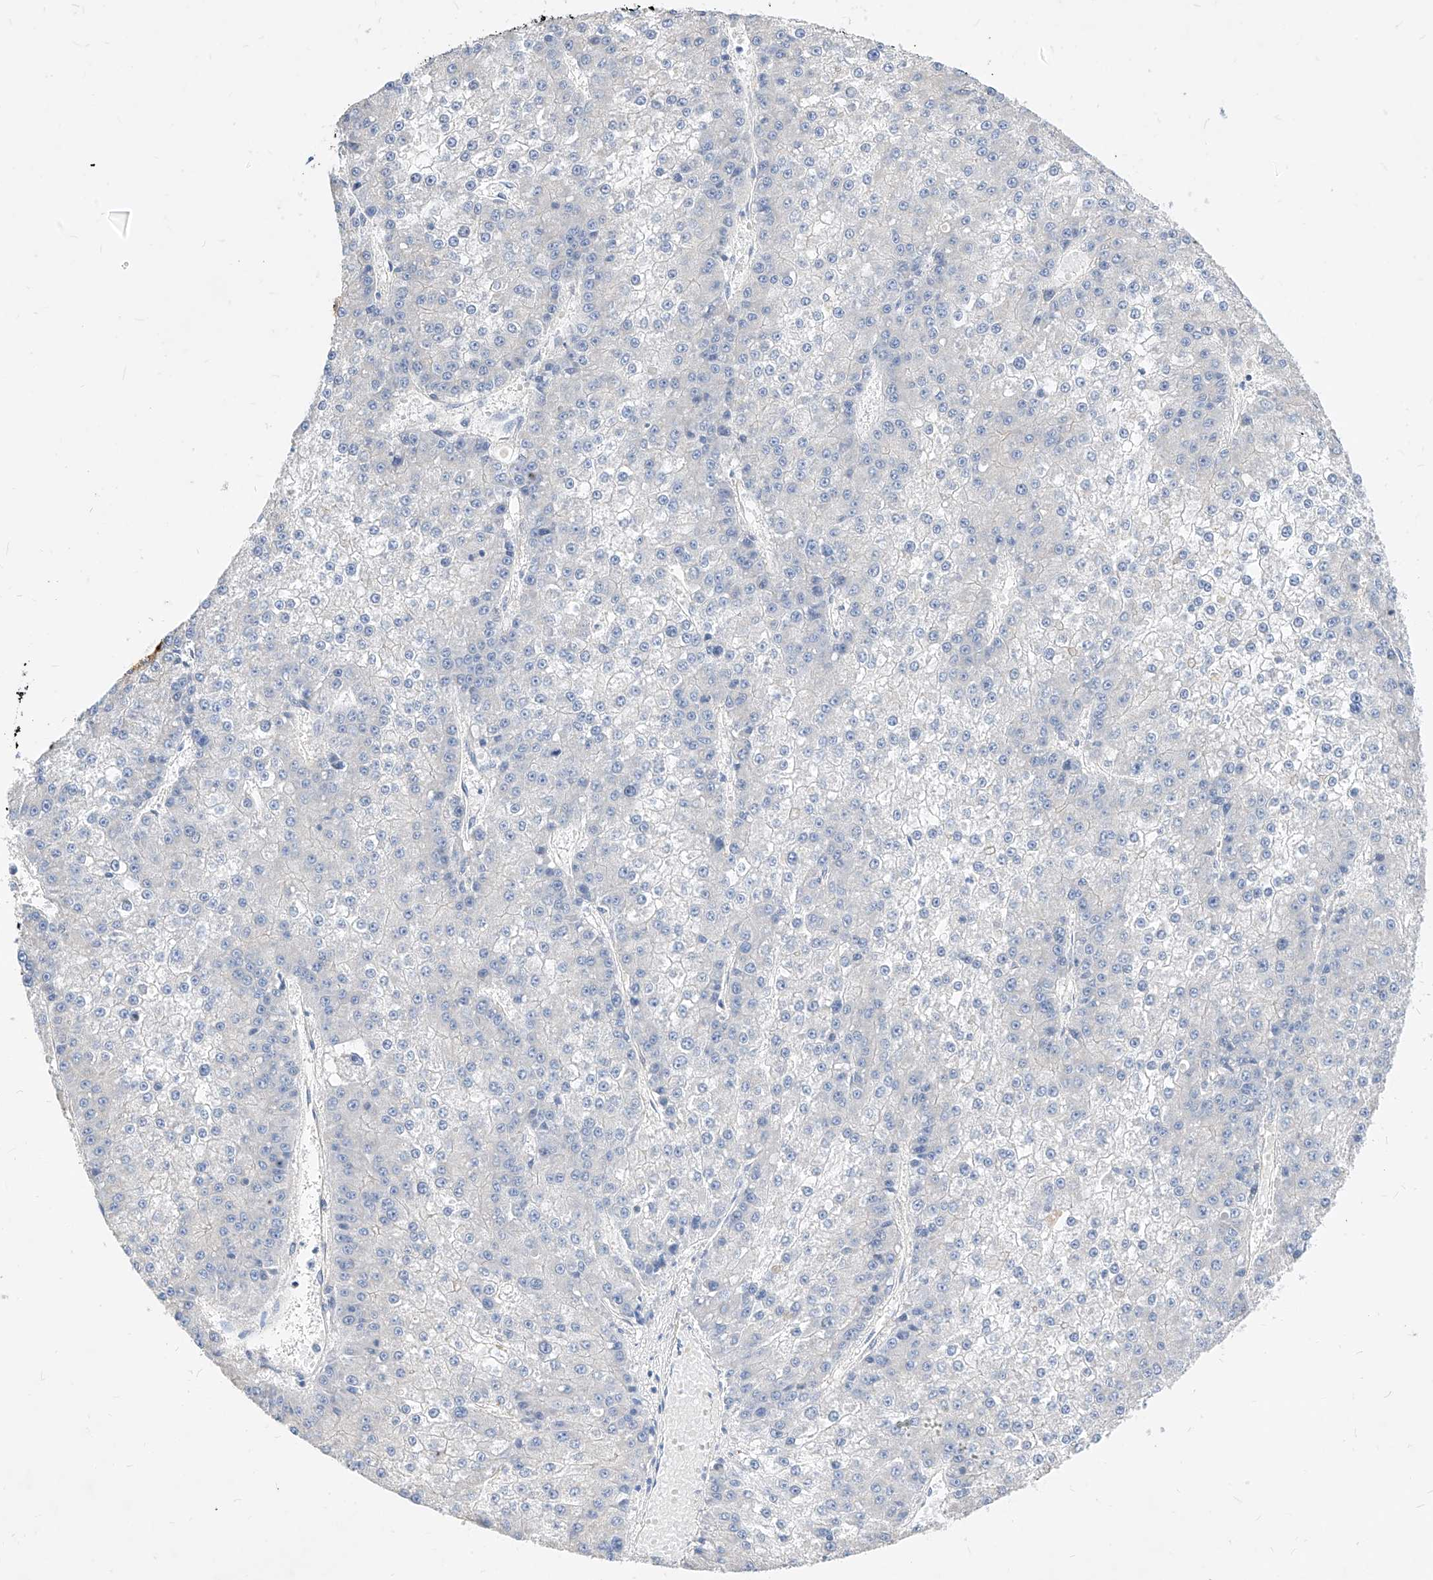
{"staining": {"intensity": "negative", "quantity": "none", "location": "none"}, "tissue": "liver cancer", "cell_type": "Tumor cells", "image_type": "cancer", "snomed": [{"axis": "morphology", "description": "Carcinoma, Hepatocellular, NOS"}, {"axis": "topography", "description": "Liver"}], "caption": "Immunohistochemical staining of liver hepatocellular carcinoma demonstrates no significant positivity in tumor cells.", "gene": "SCGB2A1", "patient": {"sex": "female", "age": 73}}